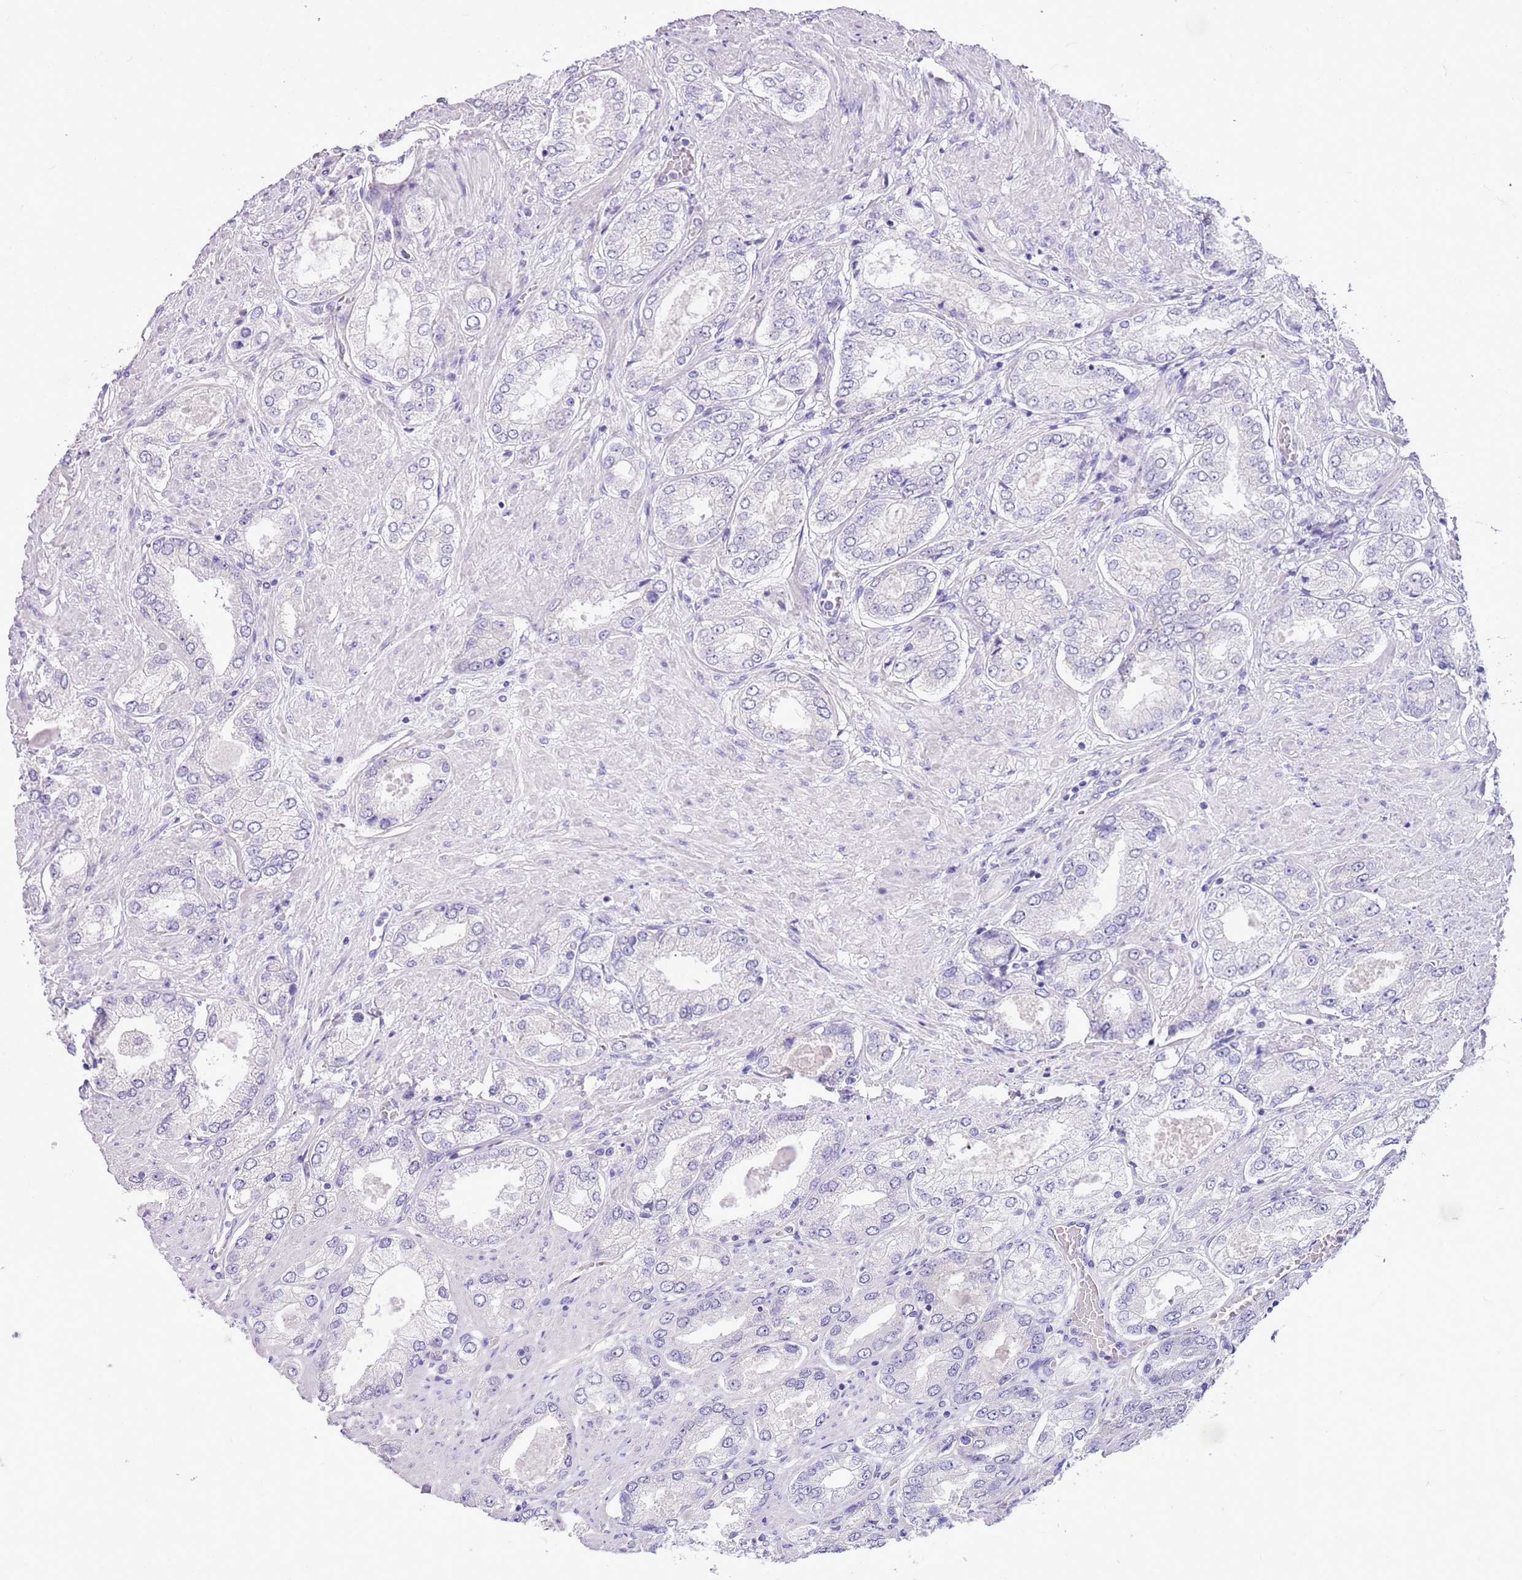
{"staining": {"intensity": "negative", "quantity": "none", "location": "none"}, "tissue": "prostate cancer", "cell_type": "Tumor cells", "image_type": "cancer", "snomed": [{"axis": "morphology", "description": "Adenocarcinoma, High grade"}, {"axis": "topography", "description": "Prostate"}], "caption": "Tumor cells are negative for protein expression in human prostate cancer (adenocarcinoma (high-grade)).", "gene": "PARP8", "patient": {"sex": "male", "age": 68}}